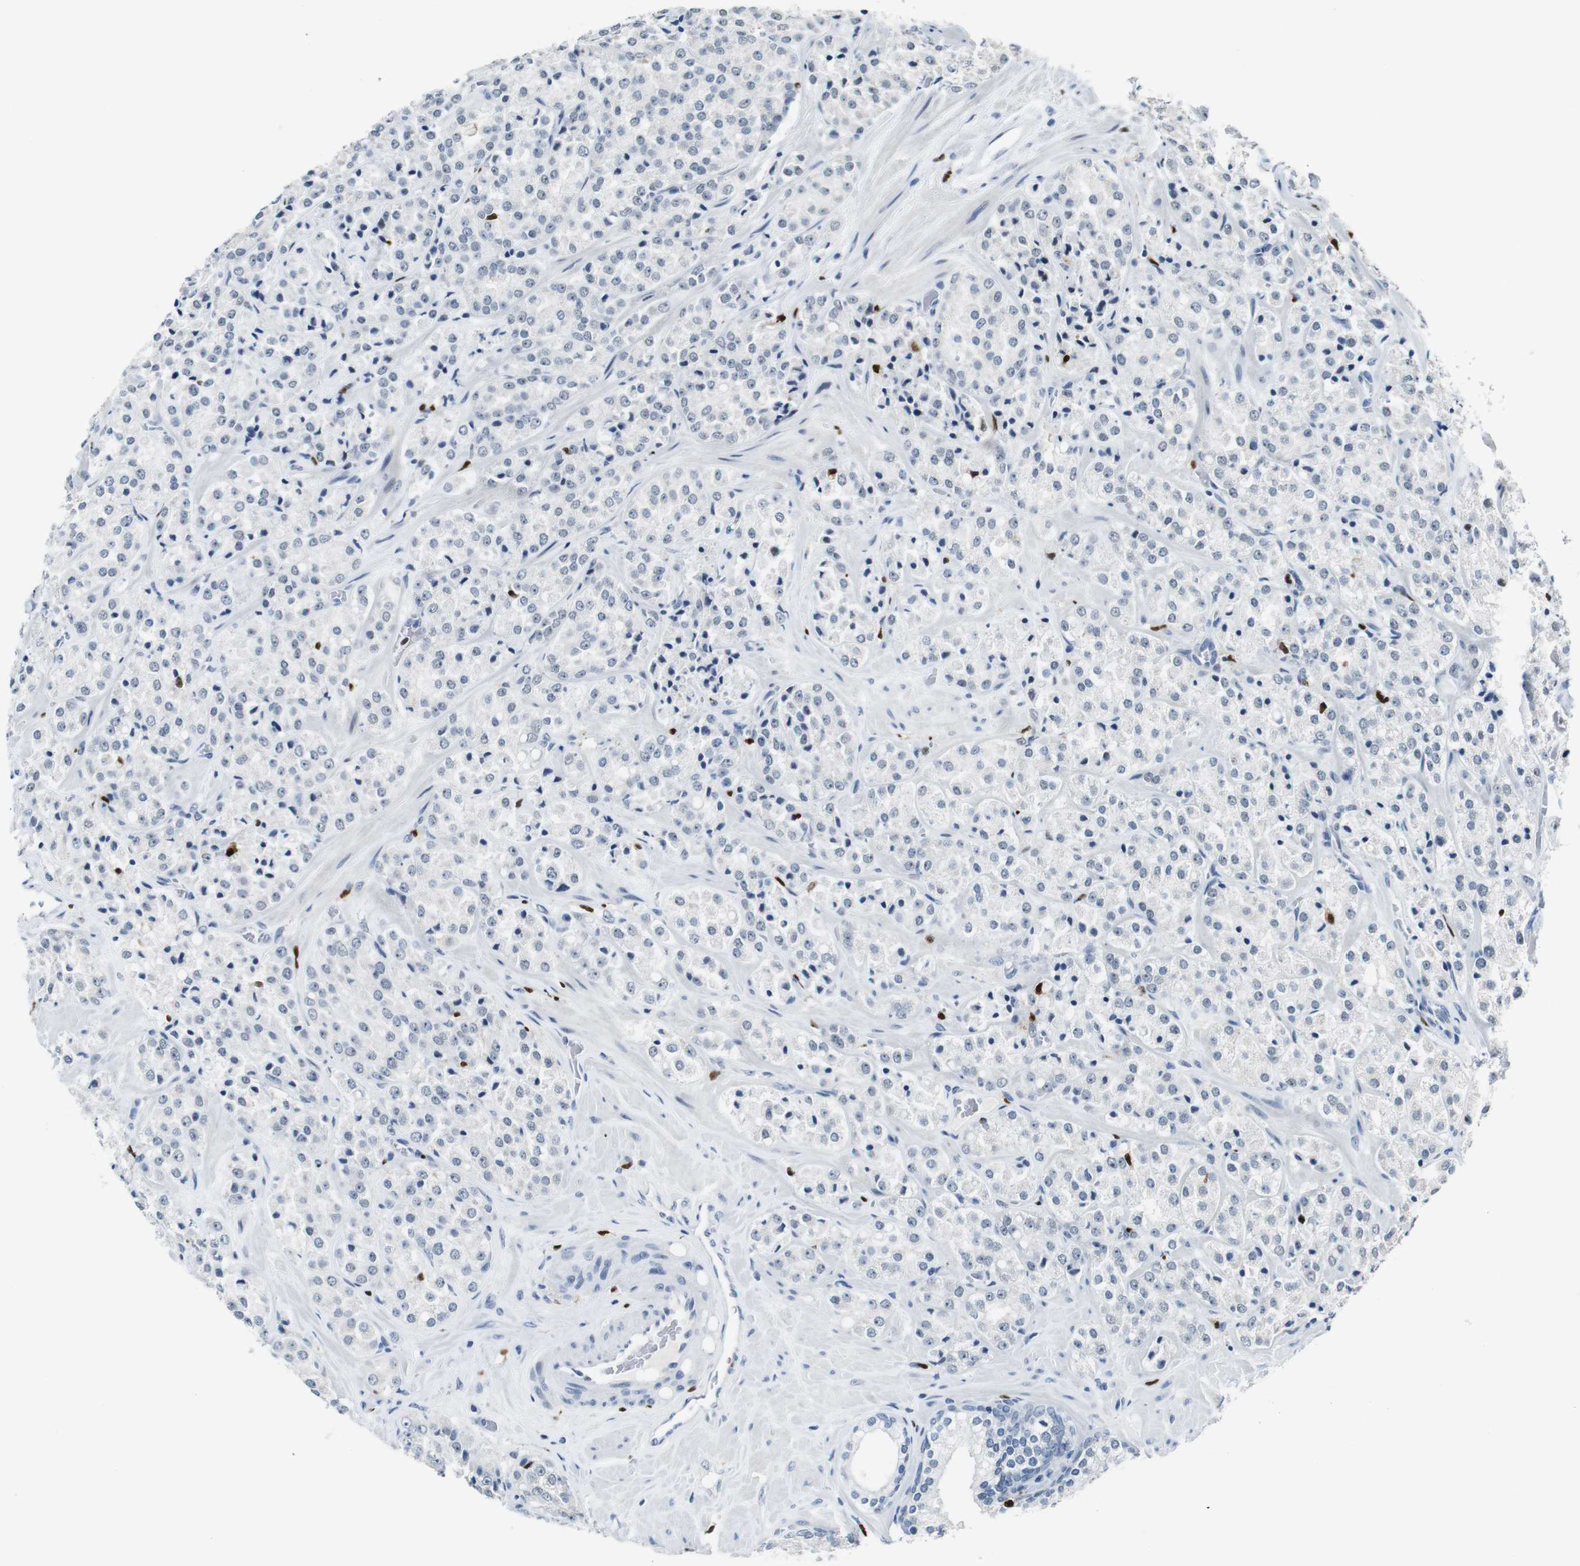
{"staining": {"intensity": "negative", "quantity": "none", "location": "none"}, "tissue": "prostate cancer", "cell_type": "Tumor cells", "image_type": "cancer", "snomed": [{"axis": "morphology", "description": "Adenocarcinoma, High grade"}, {"axis": "topography", "description": "Prostate"}], "caption": "Immunohistochemistry histopathology image of human prostate cancer stained for a protein (brown), which demonstrates no expression in tumor cells.", "gene": "IRF8", "patient": {"sex": "male", "age": 64}}